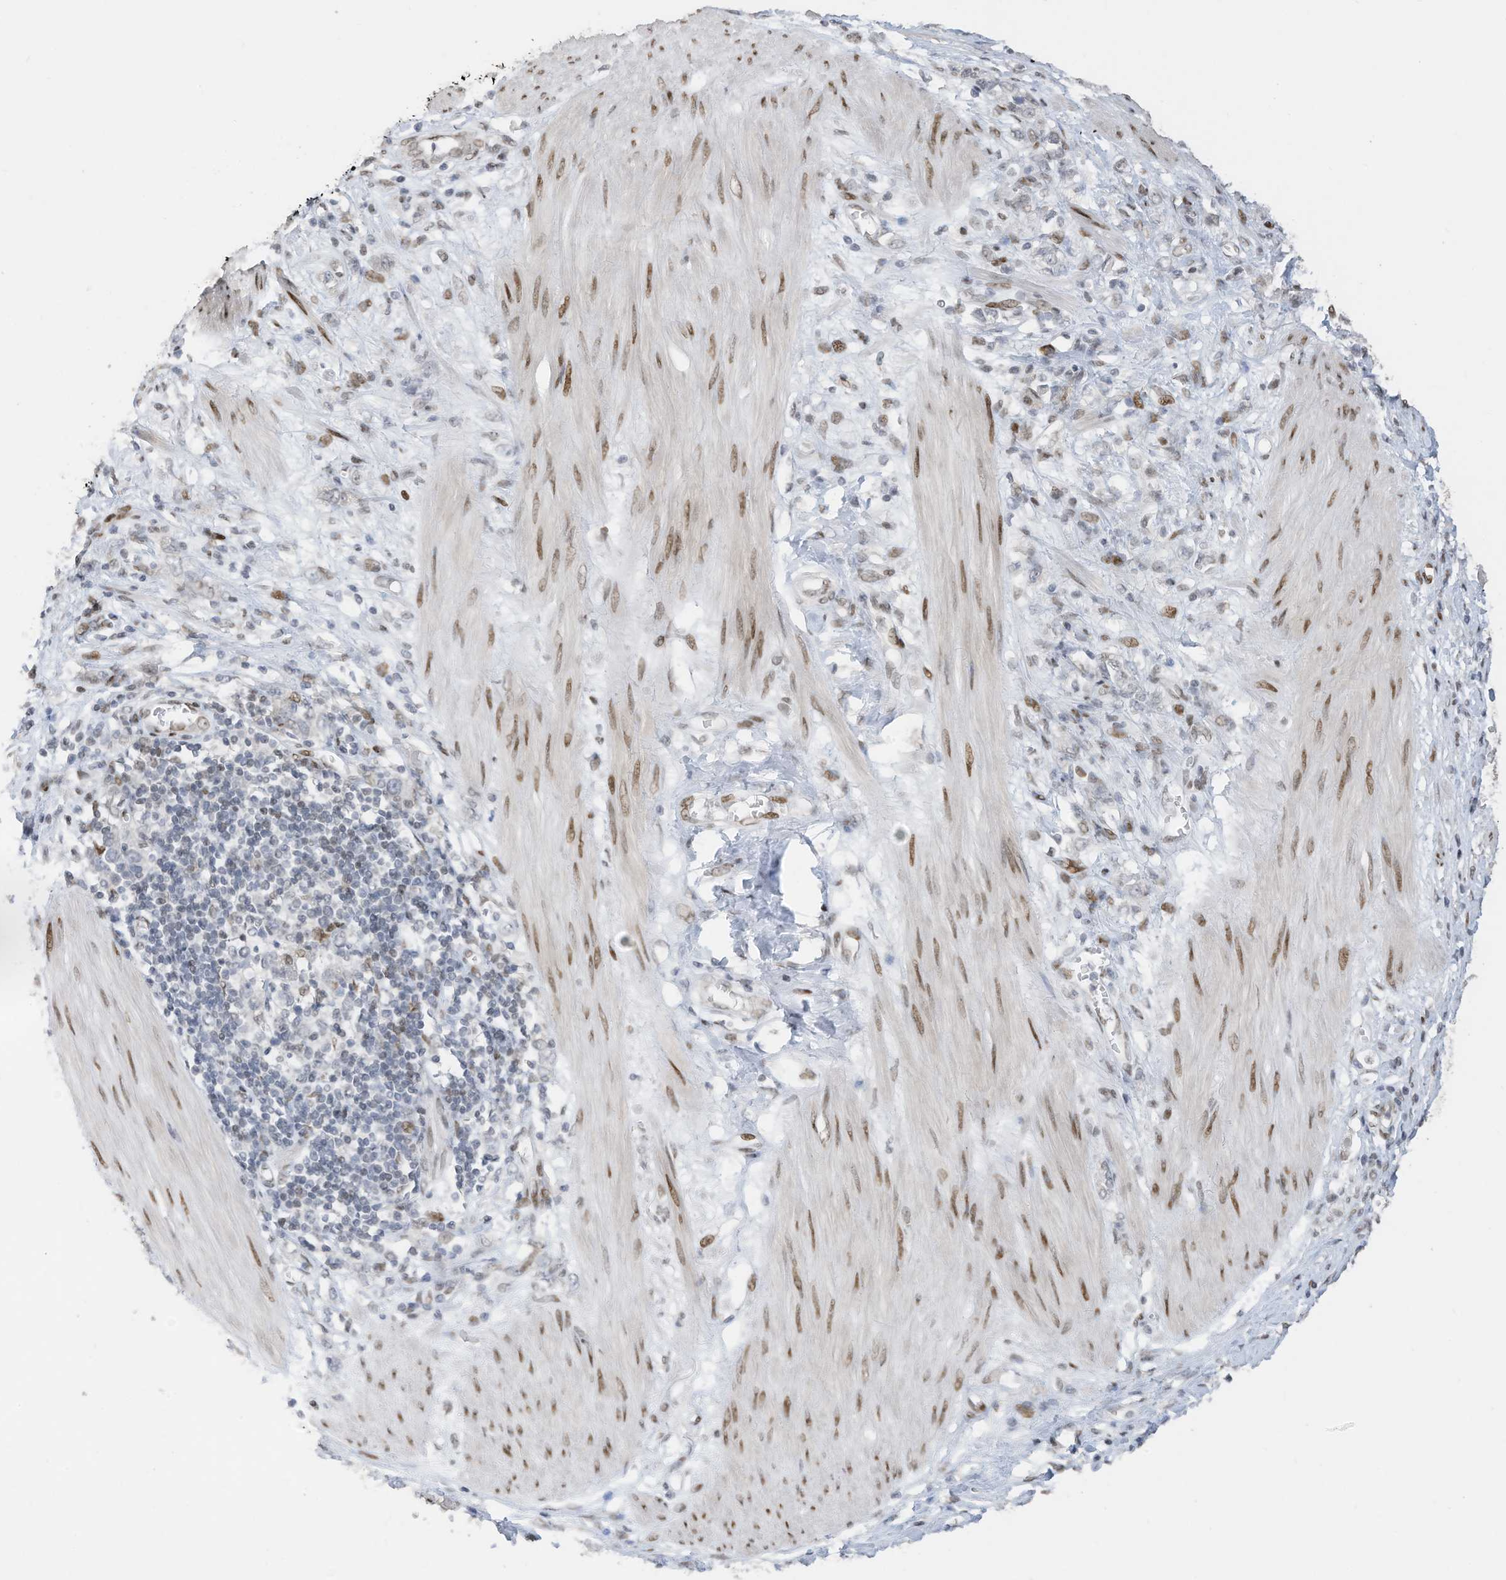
{"staining": {"intensity": "moderate", "quantity": "<25%", "location": "nuclear"}, "tissue": "stomach cancer", "cell_type": "Tumor cells", "image_type": "cancer", "snomed": [{"axis": "morphology", "description": "Adenocarcinoma, NOS"}, {"axis": "topography", "description": "Stomach"}], "caption": "Immunohistochemical staining of stomach cancer (adenocarcinoma) shows low levels of moderate nuclear protein expression in about <25% of tumor cells.", "gene": "RABL3", "patient": {"sex": "female", "age": 76}}